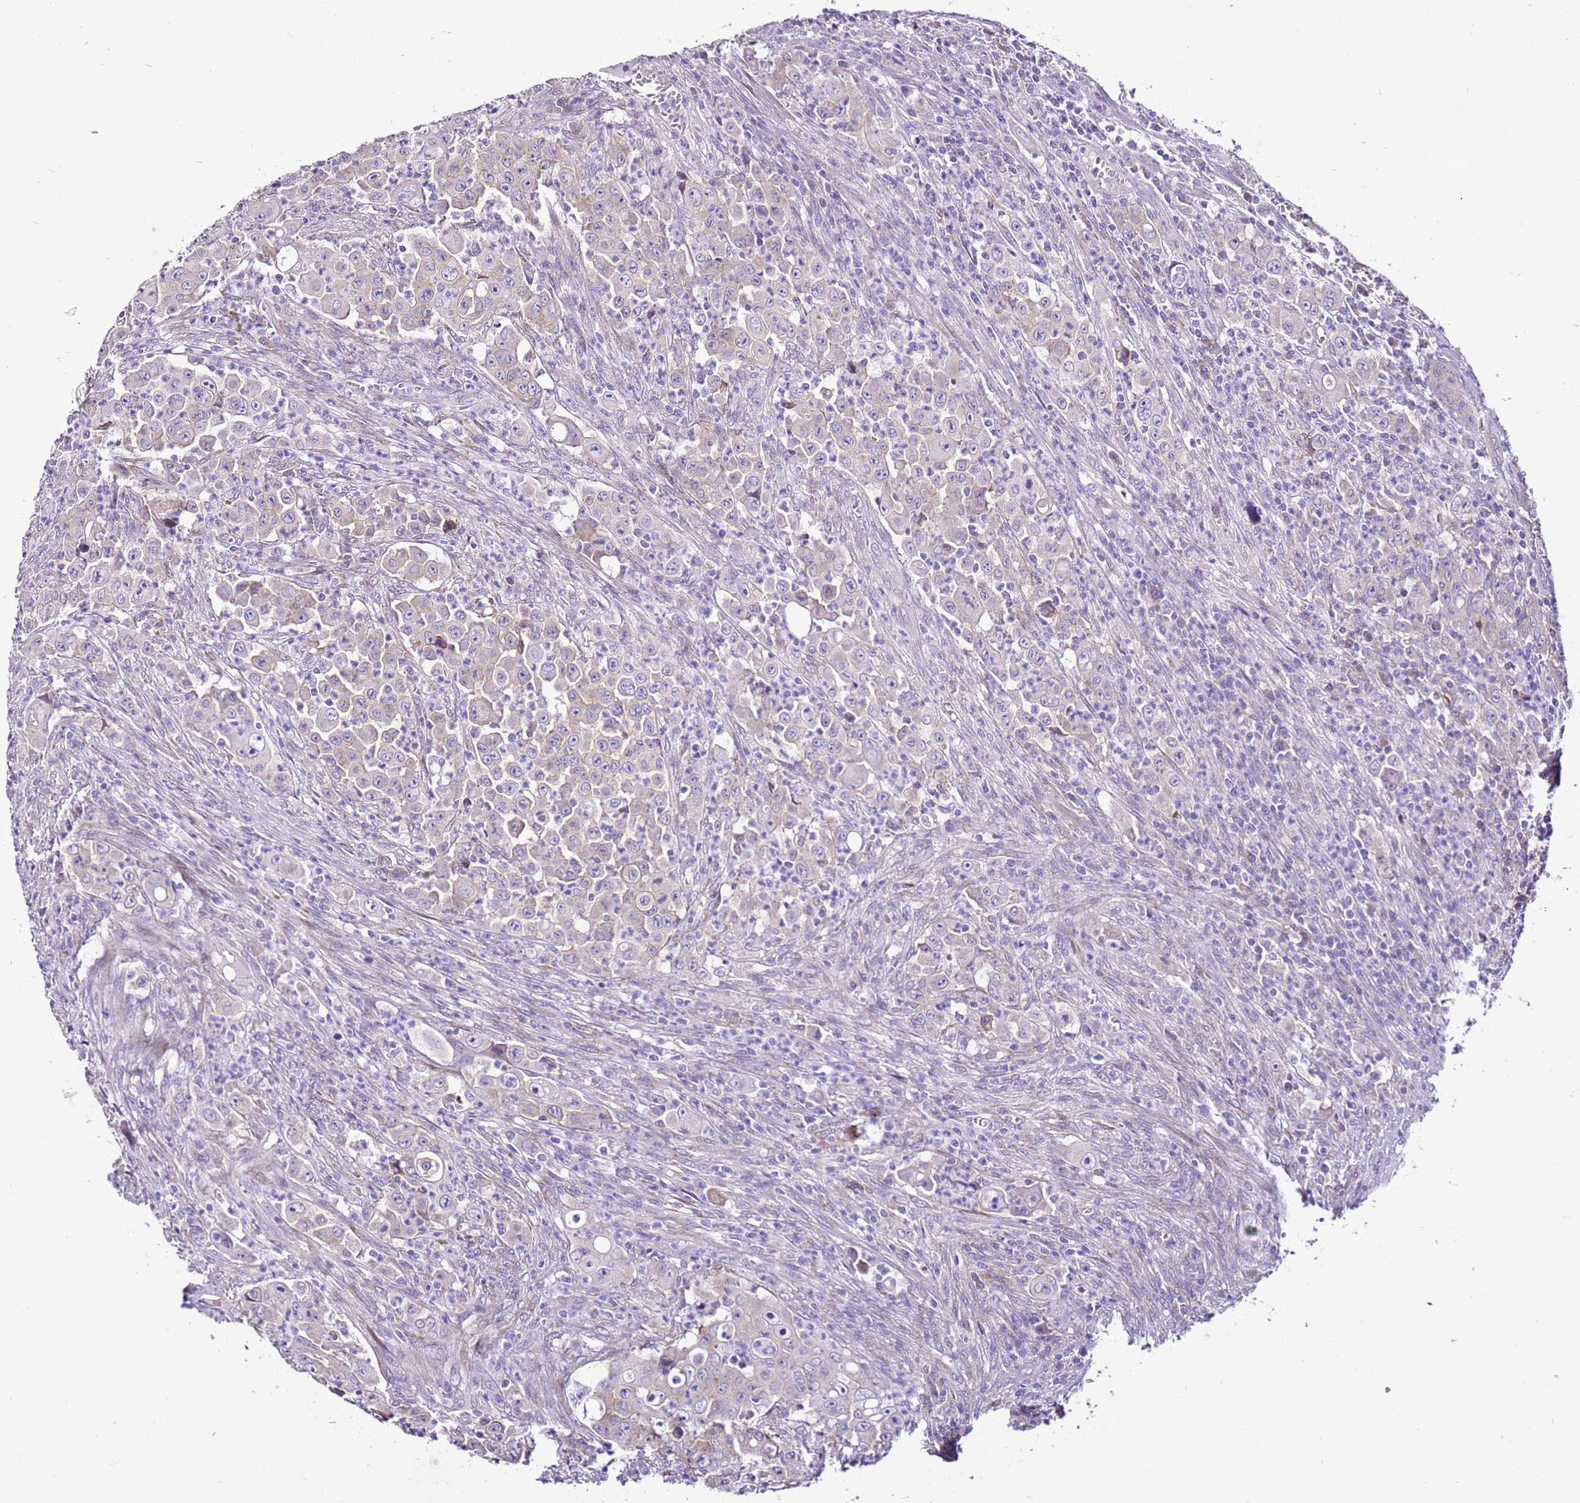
{"staining": {"intensity": "negative", "quantity": "none", "location": "none"}, "tissue": "colorectal cancer", "cell_type": "Tumor cells", "image_type": "cancer", "snomed": [{"axis": "morphology", "description": "Adenocarcinoma, NOS"}, {"axis": "topography", "description": "Colon"}], "caption": "The immunohistochemistry photomicrograph has no significant positivity in tumor cells of colorectal cancer tissue. The staining is performed using DAB (3,3'-diaminobenzidine) brown chromogen with nuclei counter-stained in using hematoxylin.", "gene": "SLC38A5", "patient": {"sex": "male", "age": 51}}